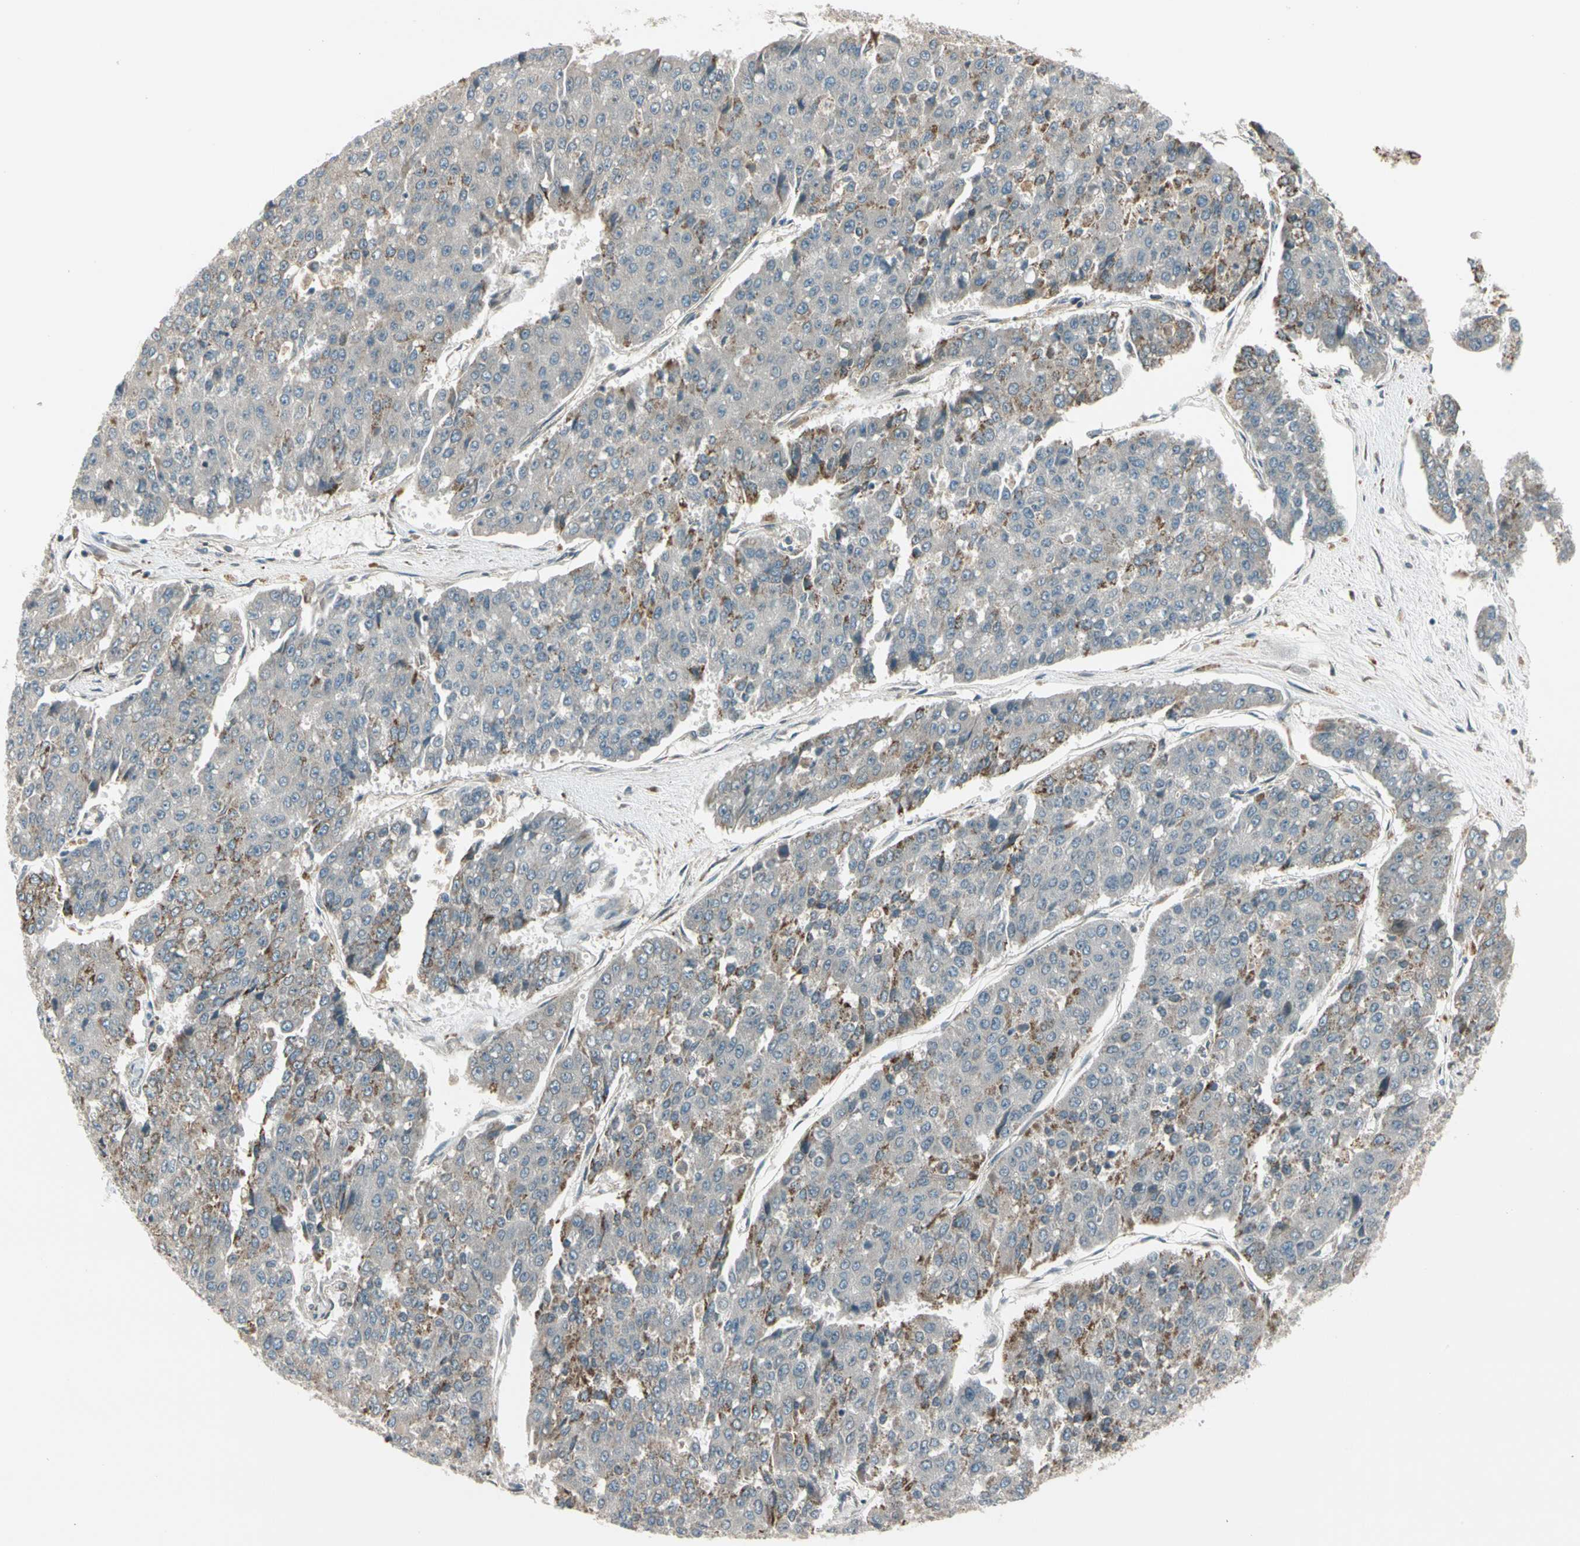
{"staining": {"intensity": "moderate", "quantity": "<25%", "location": "cytoplasmic/membranous"}, "tissue": "pancreatic cancer", "cell_type": "Tumor cells", "image_type": "cancer", "snomed": [{"axis": "morphology", "description": "Adenocarcinoma, NOS"}, {"axis": "topography", "description": "Pancreas"}], "caption": "Immunohistochemical staining of pancreatic cancer (adenocarcinoma) shows low levels of moderate cytoplasmic/membranous protein staining in about <25% of tumor cells.", "gene": "TRIO", "patient": {"sex": "male", "age": 50}}